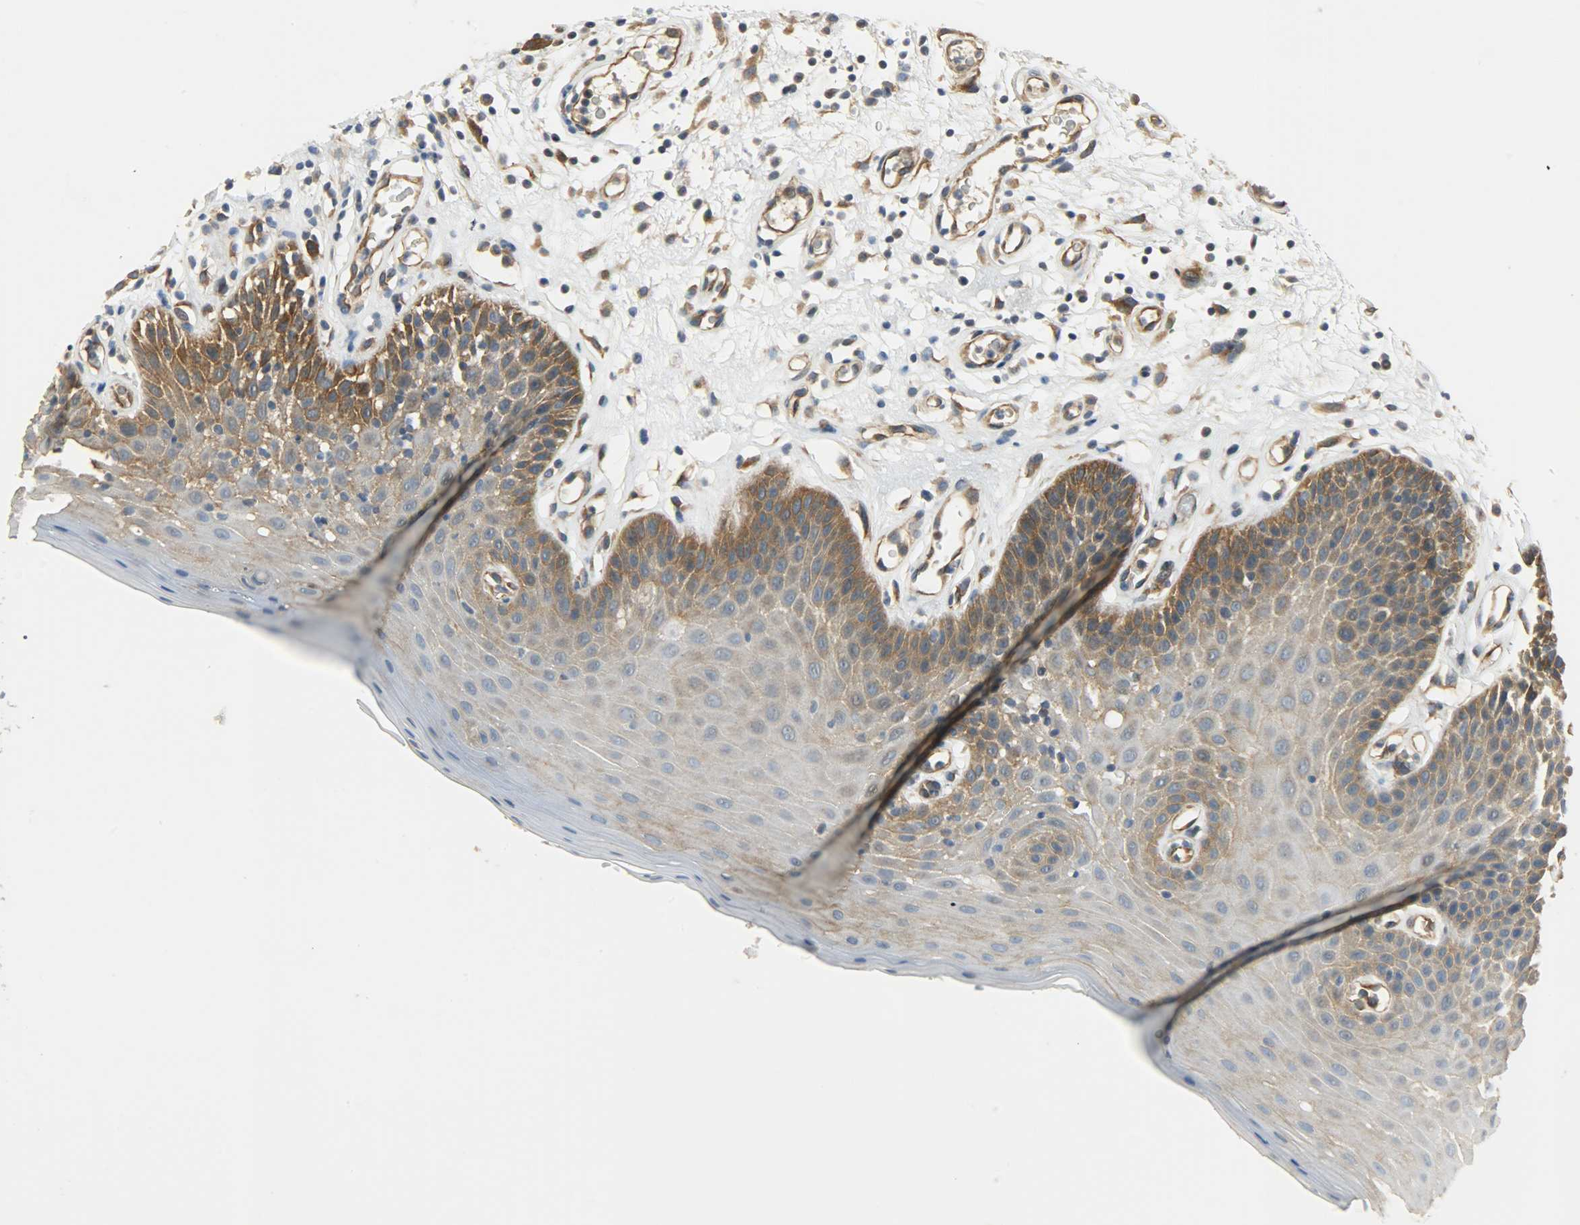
{"staining": {"intensity": "moderate", "quantity": ">75%", "location": "cytoplasmic/membranous"}, "tissue": "oral mucosa", "cell_type": "Squamous epithelial cells", "image_type": "normal", "snomed": [{"axis": "morphology", "description": "Normal tissue, NOS"}, {"axis": "morphology", "description": "Squamous cell carcinoma, NOS"}, {"axis": "topography", "description": "Skeletal muscle"}, {"axis": "topography", "description": "Oral tissue"}, {"axis": "topography", "description": "Head-Neck"}], "caption": "High-magnification brightfield microscopy of unremarkable oral mucosa stained with DAB (3,3'-diaminobenzidine) (brown) and counterstained with hematoxylin (blue). squamous epithelial cells exhibit moderate cytoplasmic/membranous staining is seen in about>75% of cells. Using DAB (brown) and hematoxylin (blue) stains, captured at high magnification using brightfield microscopy.", "gene": "KIAA1217", "patient": {"sex": "male", "age": 71}}